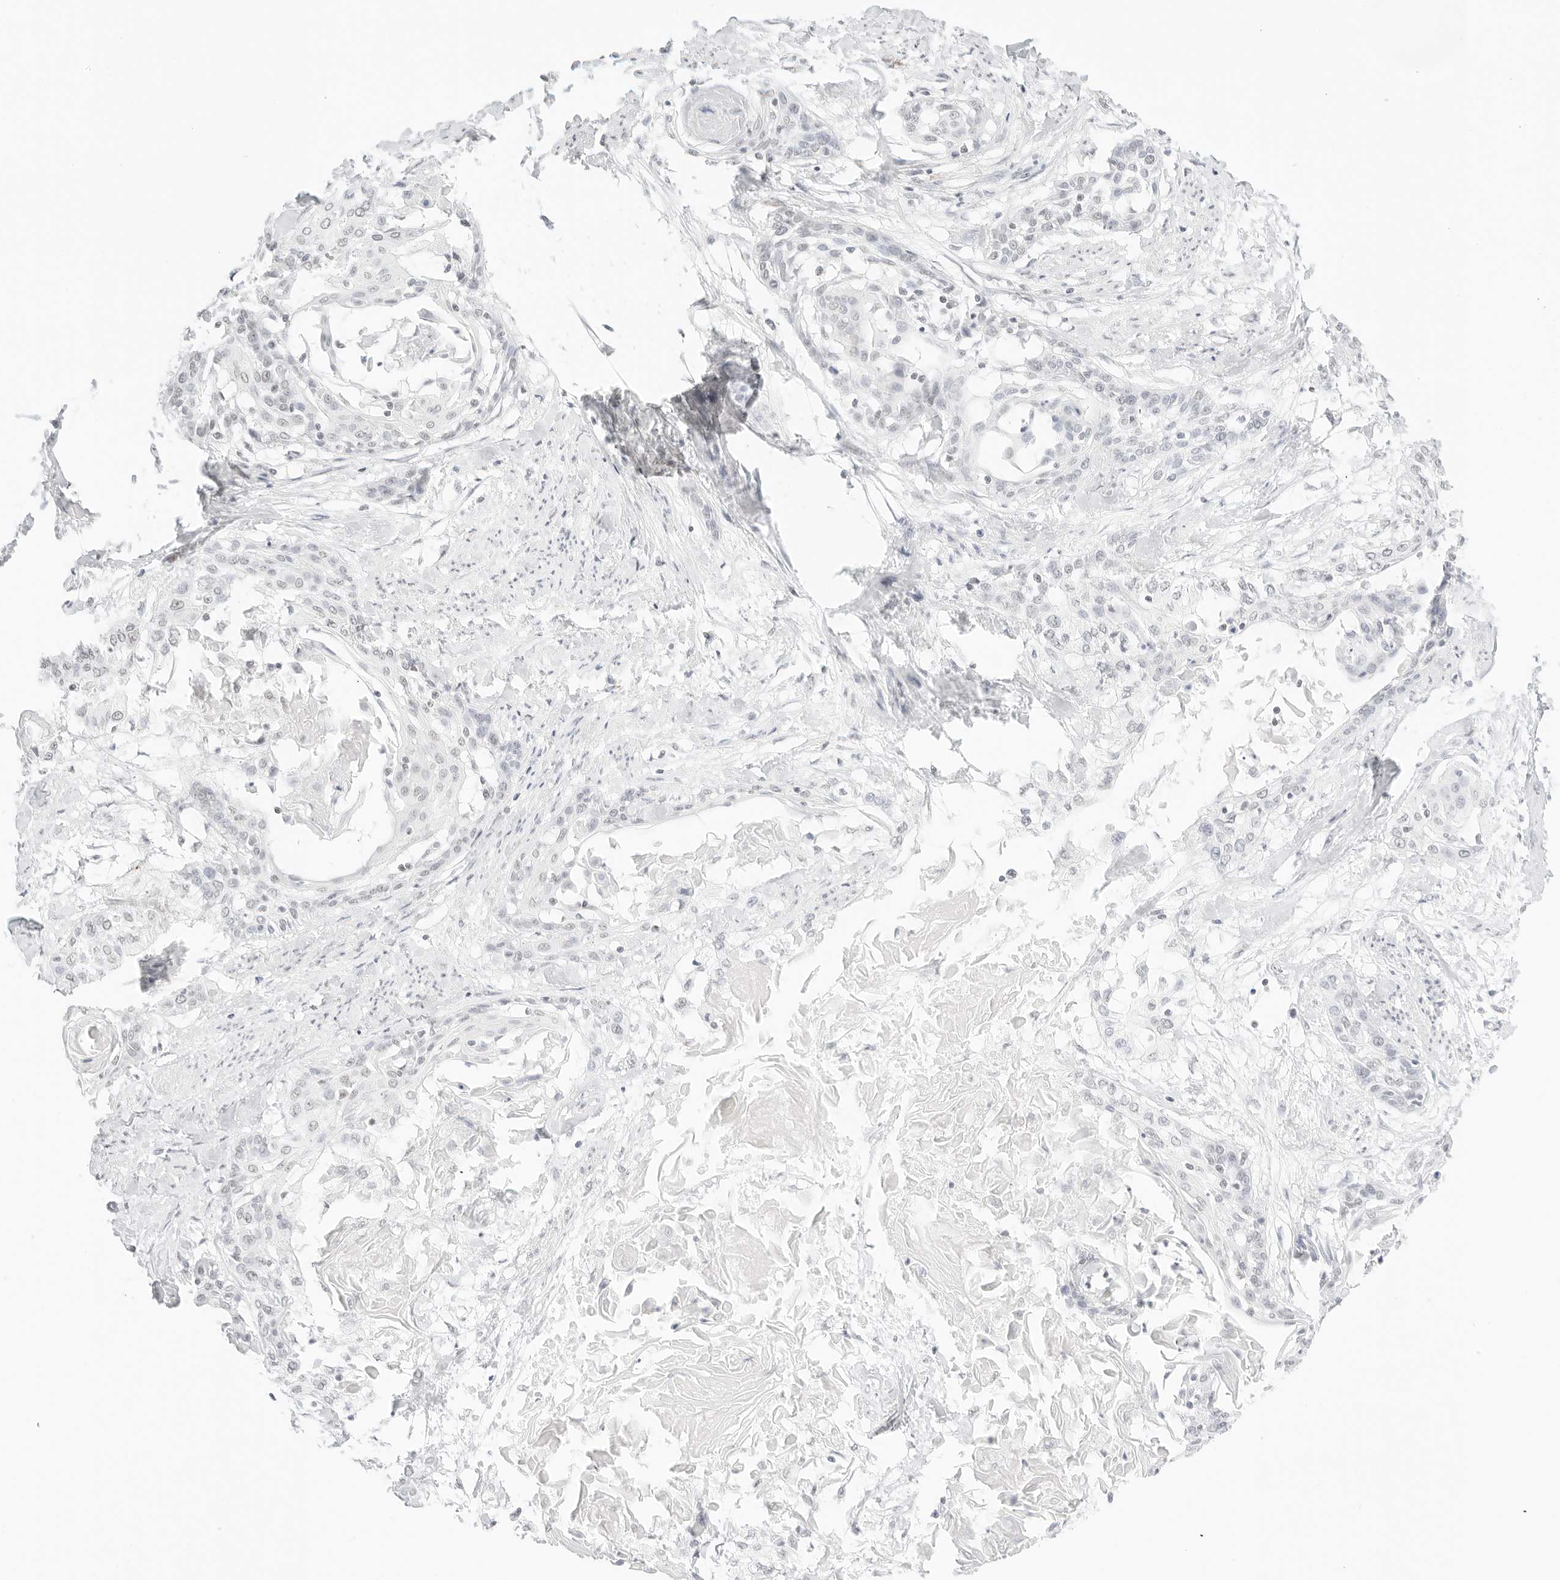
{"staining": {"intensity": "negative", "quantity": "none", "location": "none"}, "tissue": "cervical cancer", "cell_type": "Tumor cells", "image_type": "cancer", "snomed": [{"axis": "morphology", "description": "Squamous cell carcinoma, NOS"}, {"axis": "topography", "description": "Cervix"}], "caption": "A photomicrograph of human cervical squamous cell carcinoma is negative for staining in tumor cells. Nuclei are stained in blue.", "gene": "FBLN5", "patient": {"sex": "female", "age": 57}}